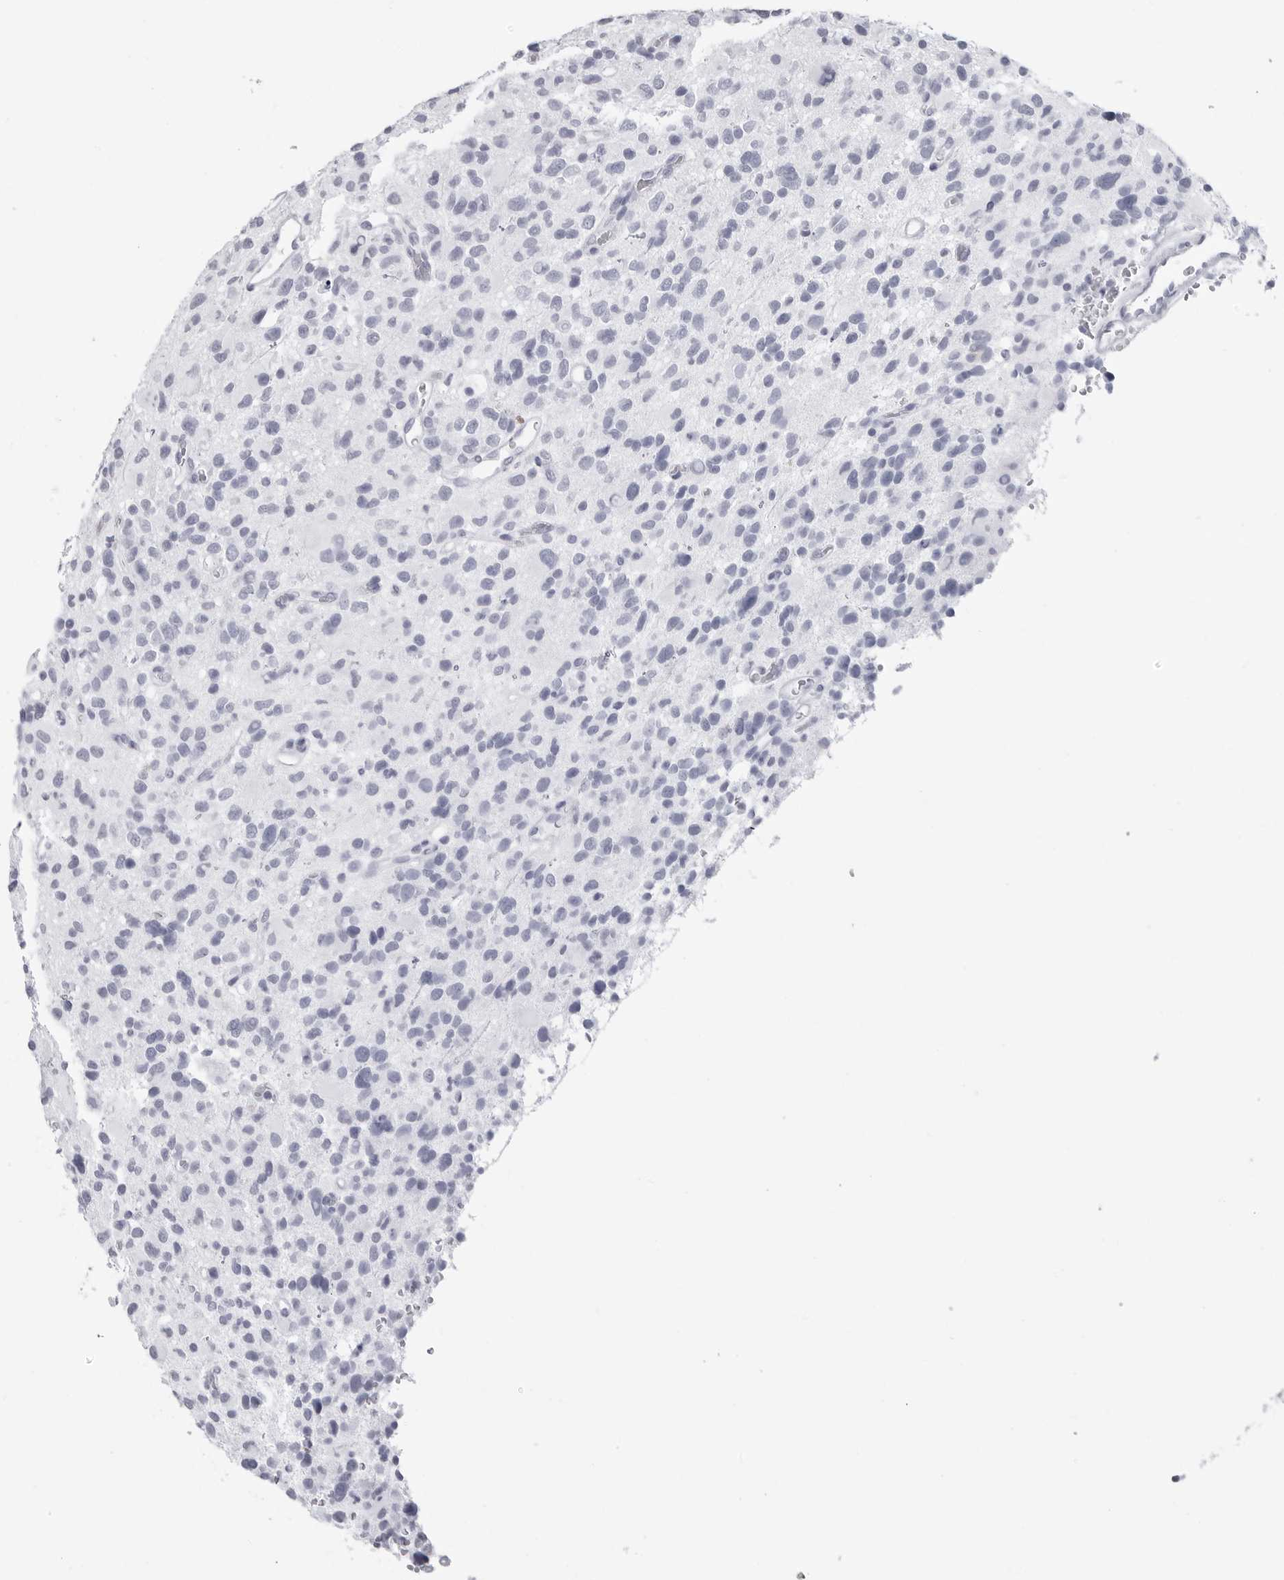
{"staining": {"intensity": "negative", "quantity": "none", "location": "none"}, "tissue": "glioma", "cell_type": "Tumor cells", "image_type": "cancer", "snomed": [{"axis": "morphology", "description": "Glioma, malignant, High grade"}, {"axis": "topography", "description": "Brain"}], "caption": "An immunohistochemistry (IHC) photomicrograph of malignant glioma (high-grade) is shown. There is no staining in tumor cells of malignant glioma (high-grade).", "gene": "CST2", "patient": {"sex": "male", "age": 48}}